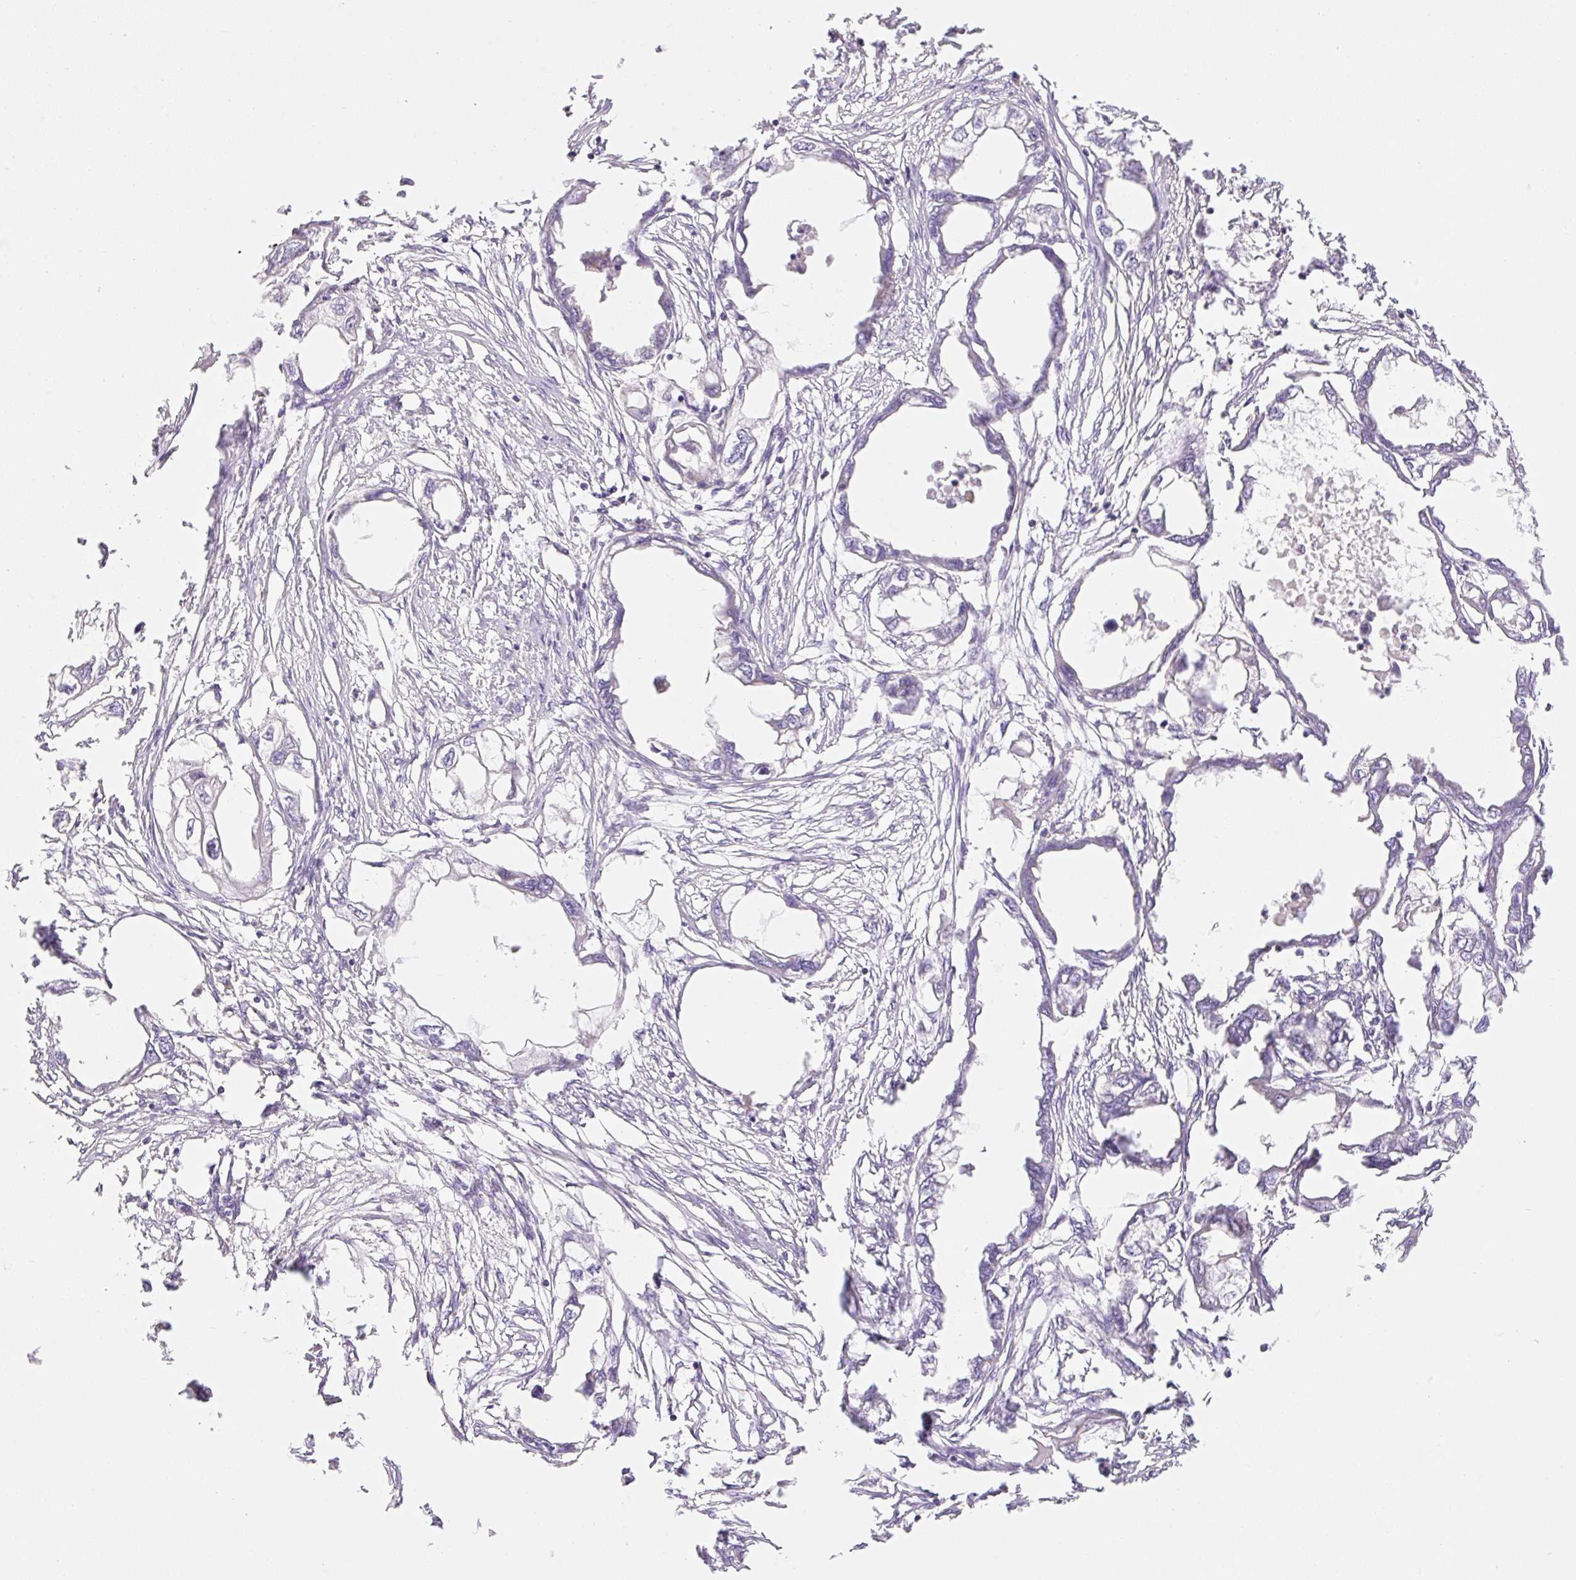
{"staining": {"intensity": "negative", "quantity": "none", "location": "none"}, "tissue": "endometrial cancer", "cell_type": "Tumor cells", "image_type": "cancer", "snomed": [{"axis": "morphology", "description": "Adenocarcinoma, NOS"}, {"axis": "morphology", "description": "Adenocarcinoma, metastatic, NOS"}, {"axis": "topography", "description": "Adipose tissue"}, {"axis": "topography", "description": "Endometrium"}], "caption": "Human endometrial cancer (adenocarcinoma) stained for a protein using IHC demonstrates no expression in tumor cells.", "gene": "ZNF552", "patient": {"sex": "female", "age": 67}}